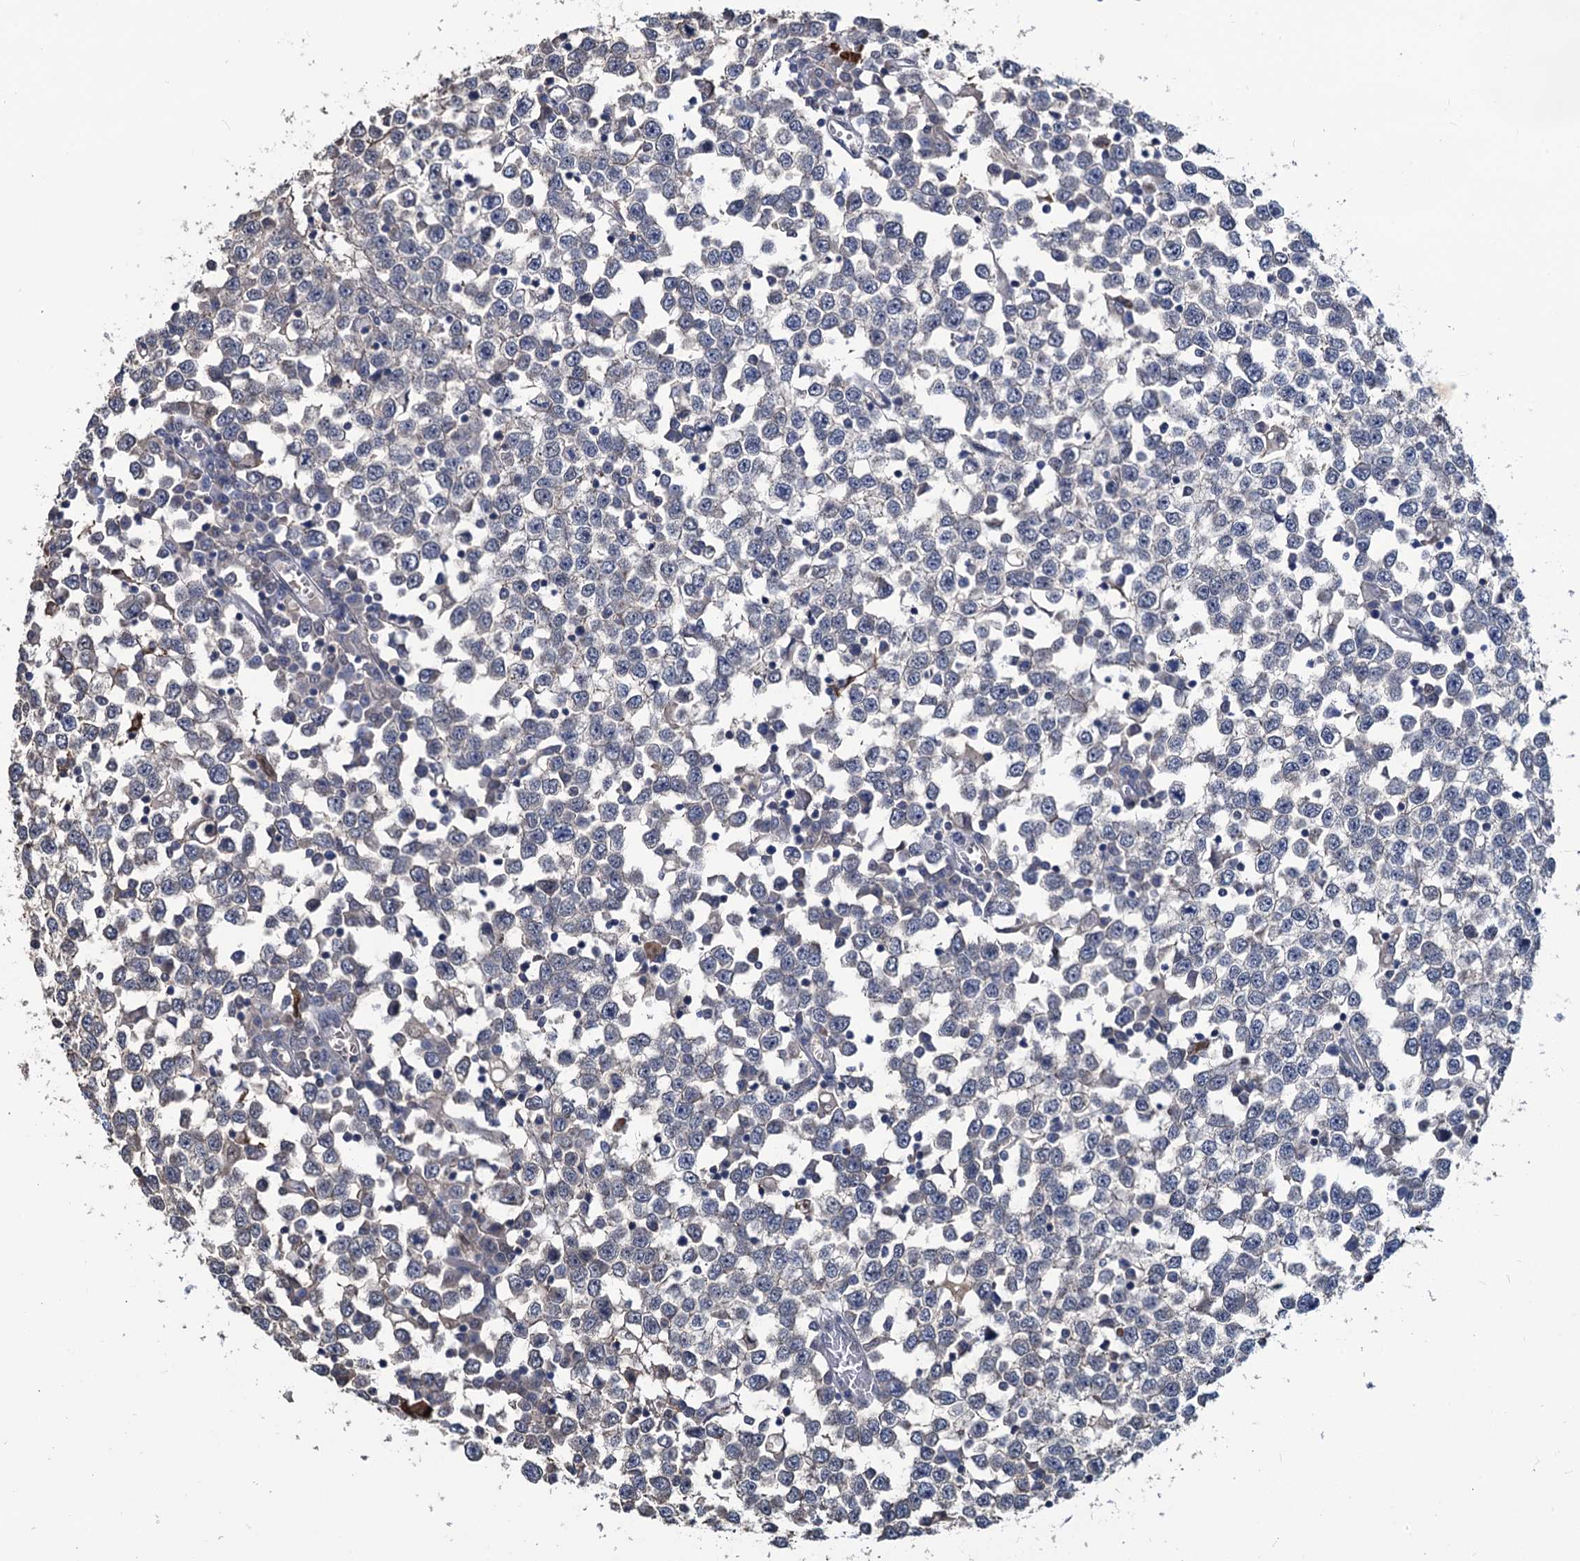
{"staining": {"intensity": "negative", "quantity": "none", "location": "none"}, "tissue": "testis cancer", "cell_type": "Tumor cells", "image_type": "cancer", "snomed": [{"axis": "morphology", "description": "Seminoma, NOS"}, {"axis": "topography", "description": "Testis"}], "caption": "Human testis seminoma stained for a protein using immunohistochemistry displays no staining in tumor cells.", "gene": "RTKN2", "patient": {"sex": "male", "age": 65}}